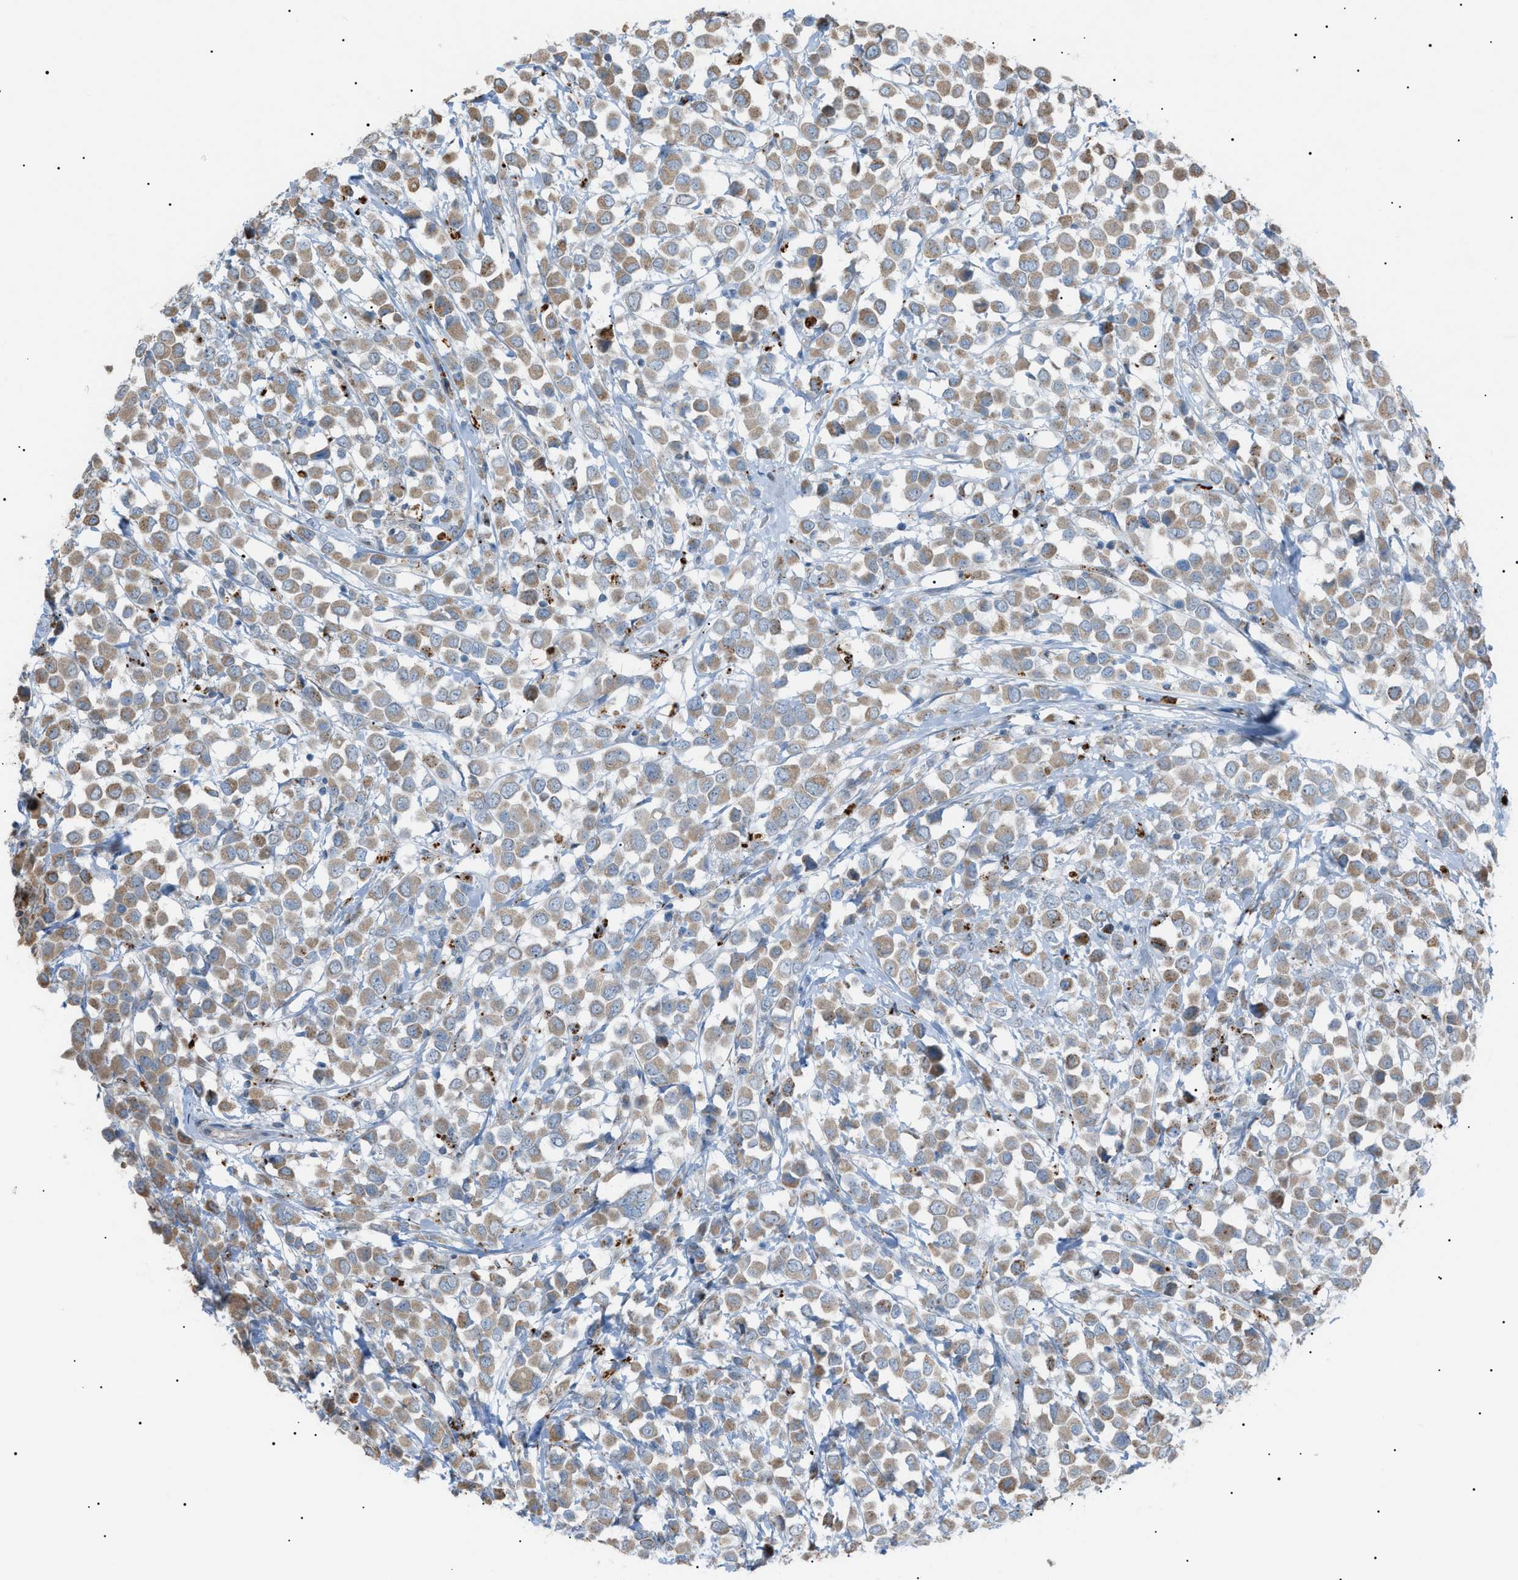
{"staining": {"intensity": "weak", "quantity": ">75%", "location": "cytoplasmic/membranous"}, "tissue": "breast cancer", "cell_type": "Tumor cells", "image_type": "cancer", "snomed": [{"axis": "morphology", "description": "Duct carcinoma"}, {"axis": "topography", "description": "Breast"}], "caption": "Intraductal carcinoma (breast) stained for a protein (brown) exhibits weak cytoplasmic/membranous positive expression in approximately >75% of tumor cells.", "gene": "ZNF516", "patient": {"sex": "female", "age": 61}}